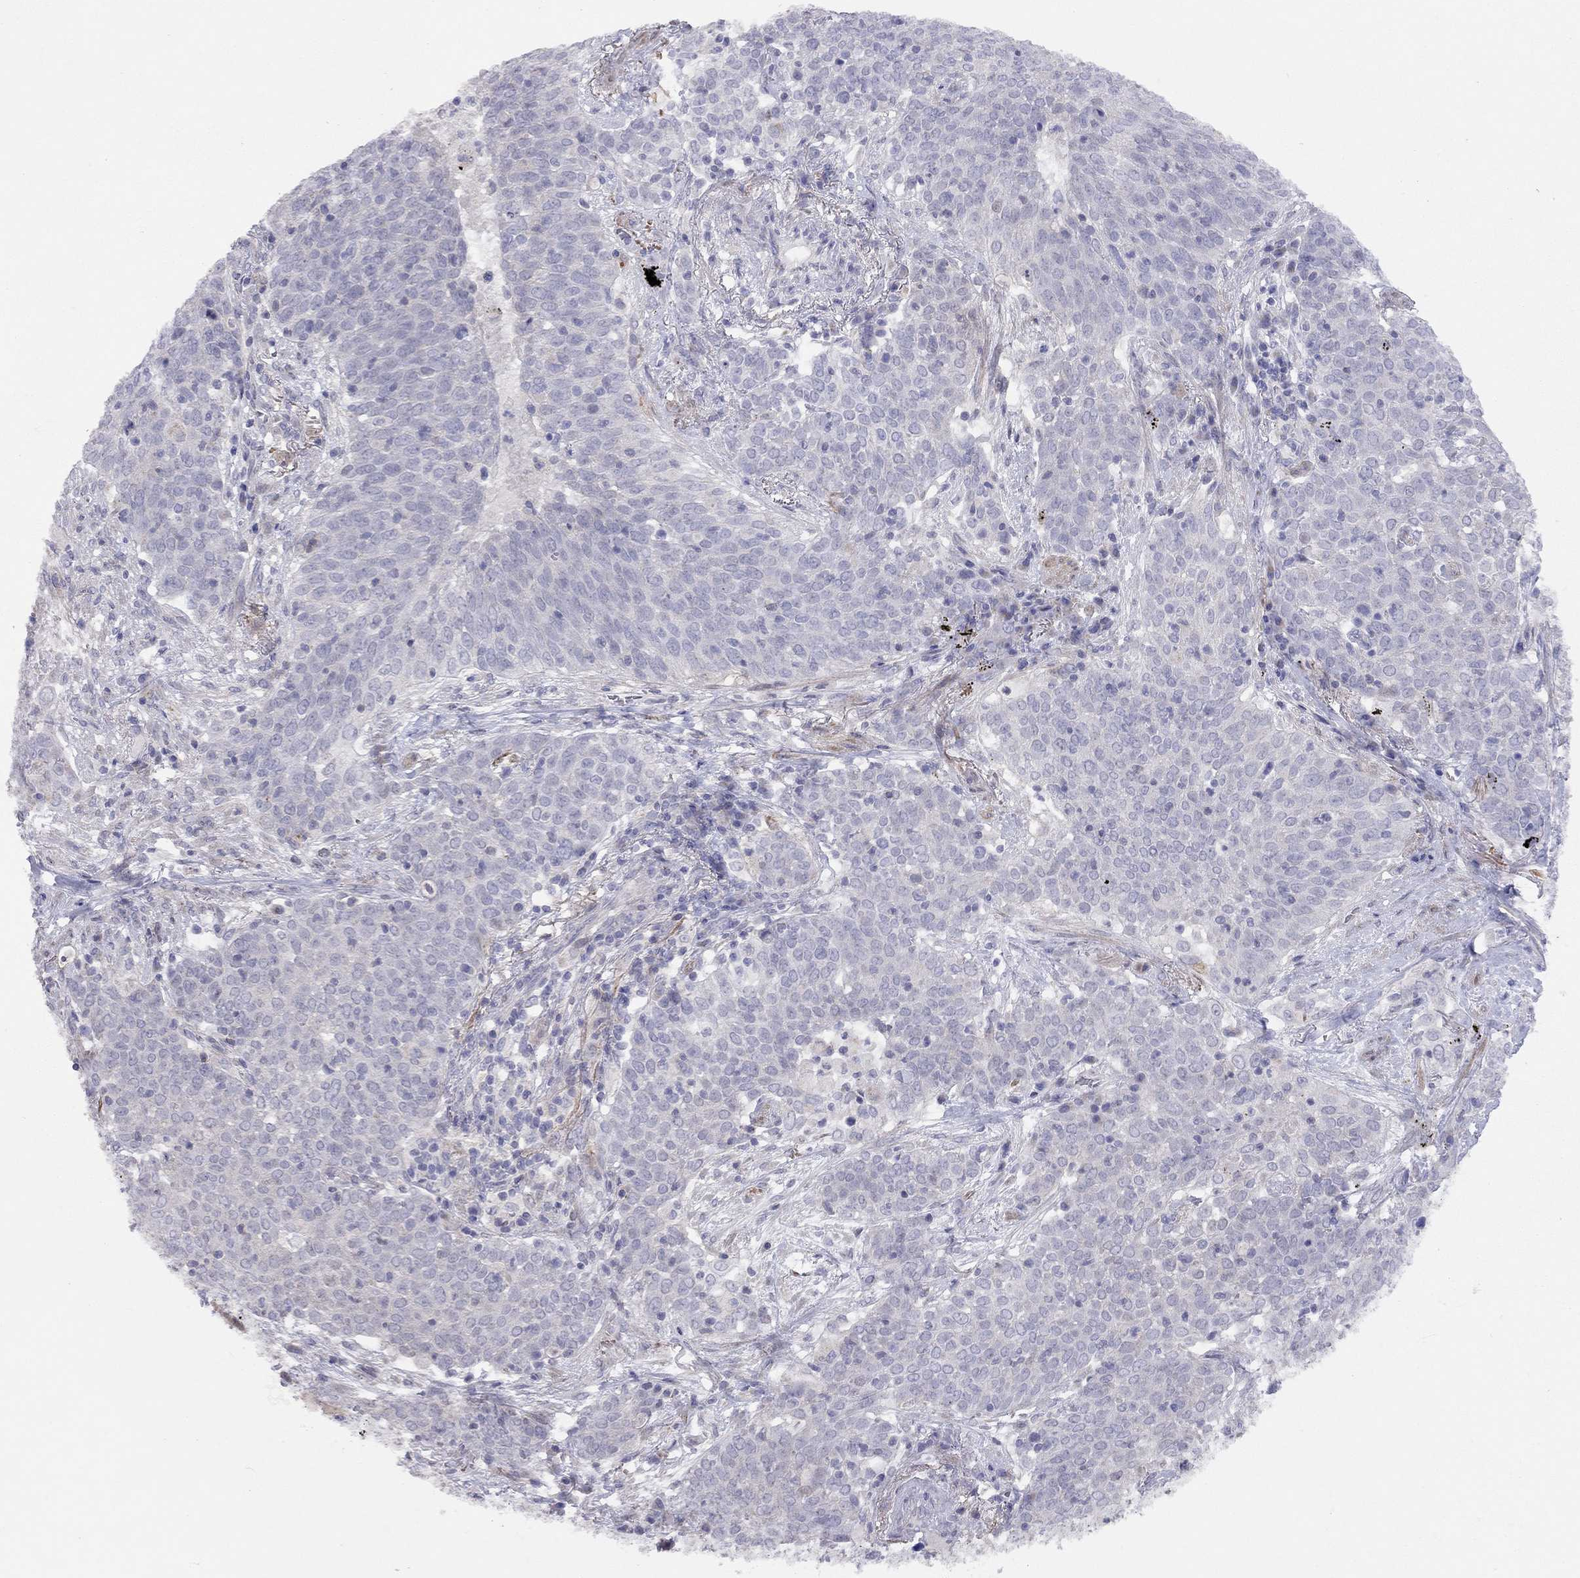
{"staining": {"intensity": "negative", "quantity": "none", "location": "none"}, "tissue": "lung cancer", "cell_type": "Tumor cells", "image_type": "cancer", "snomed": [{"axis": "morphology", "description": "Squamous cell carcinoma, NOS"}, {"axis": "topography", "description": "Lung"}], "caption": "Tumor cells show no significant protein expression in lung cancer.", "gene": "SYTL2", "patient": {"sex": "male", "age": 82}}